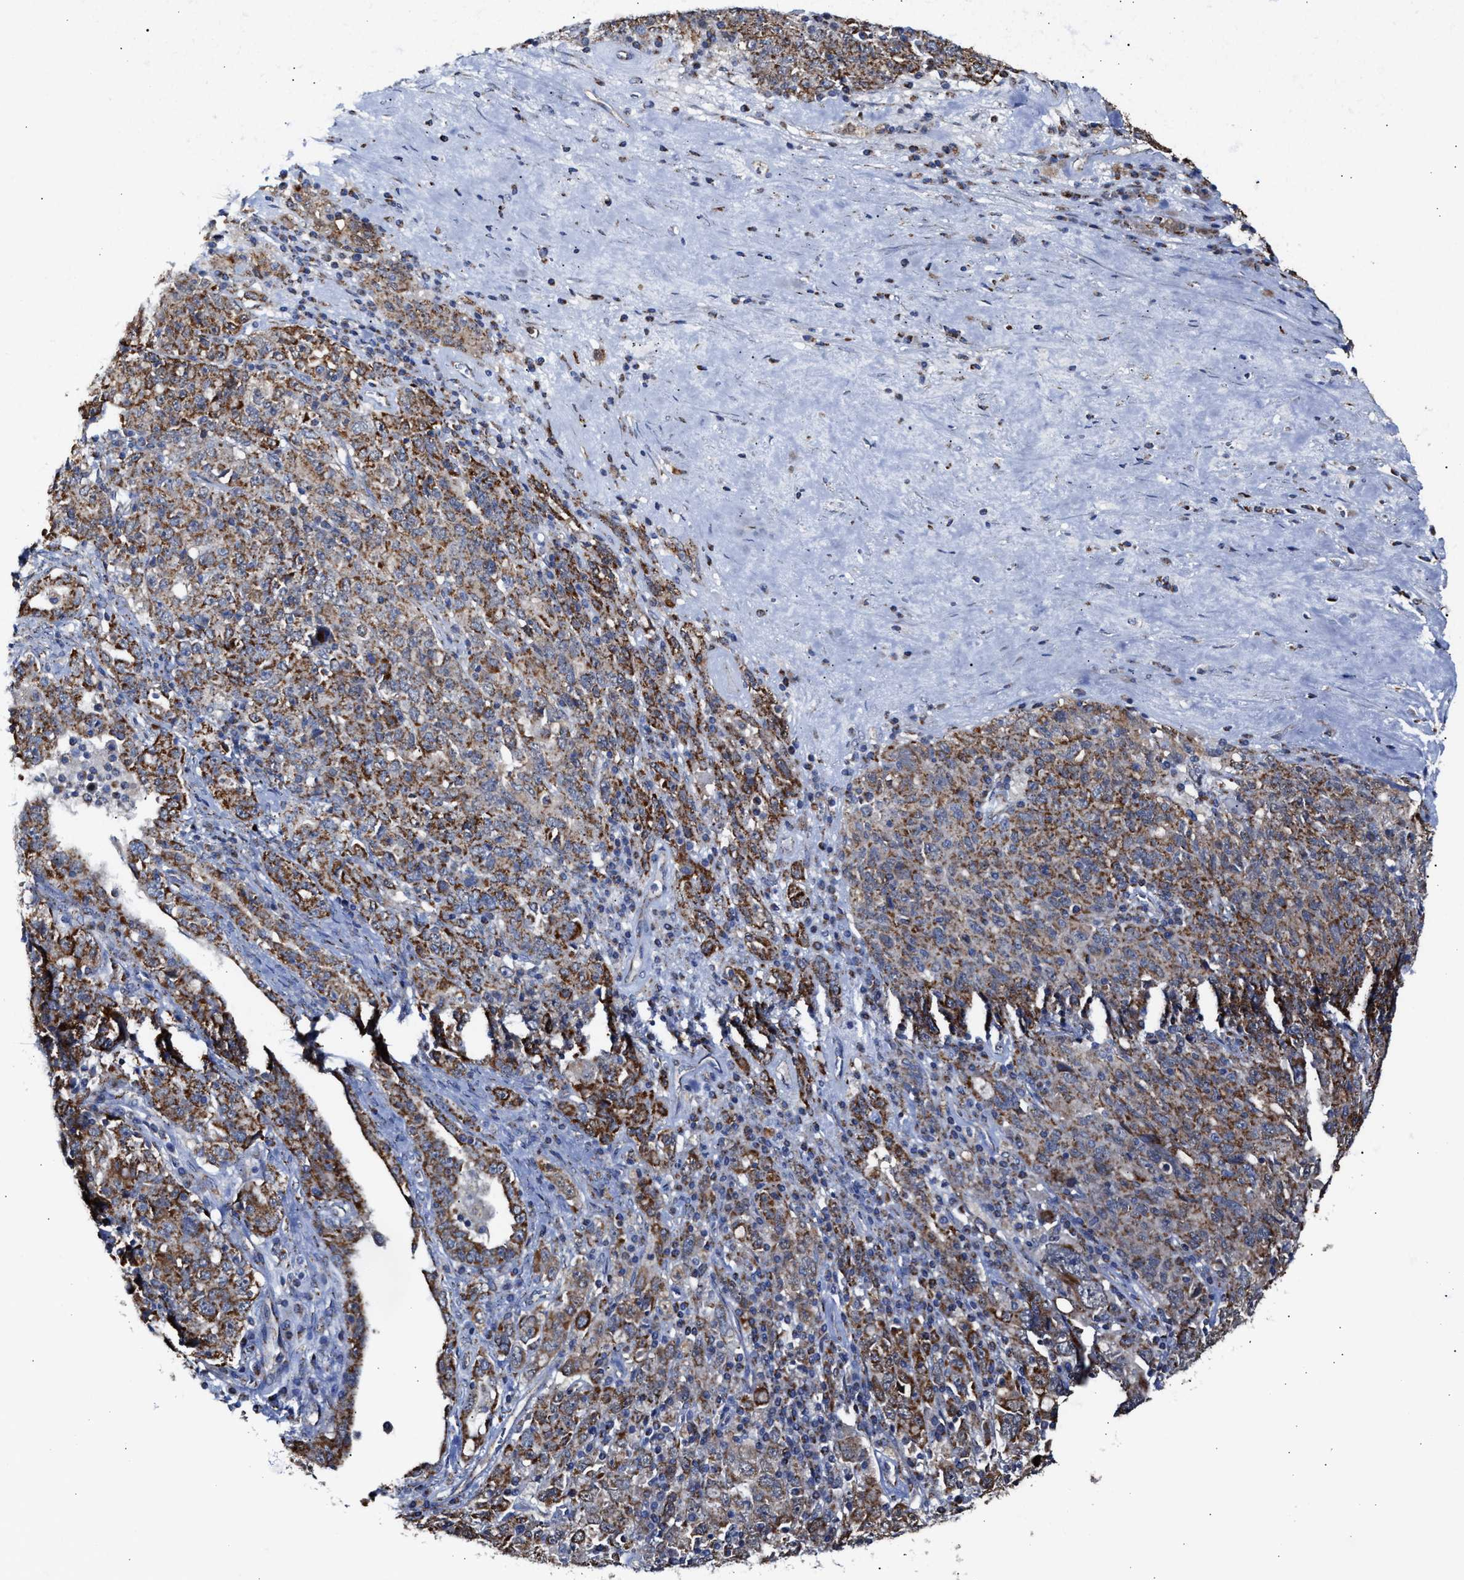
{"staining": {"intensity": "moderate", "quantity": ">75%", "location": "cytoplasmic/membranous"}, "tissue": "ovarian cancer", "cell_type": "Tumor cells", "image_type": "cancer", "snomed": [{"axis": "morphology", "description": "Carcinoma, endometroid"}, {"axis": "topography", "description": "Ovary"}], "caption": "Brown immunohistochemical staining in endometroid carcinoma (ovarian) reveals moderate cytoplasmic/membranous staining in about >75% of tumor cells. (DAB IHC, brown staining for protein, blue staining for nuclei).", "gene": "MECR", "patient": {"sex": "female", "age": 62}}